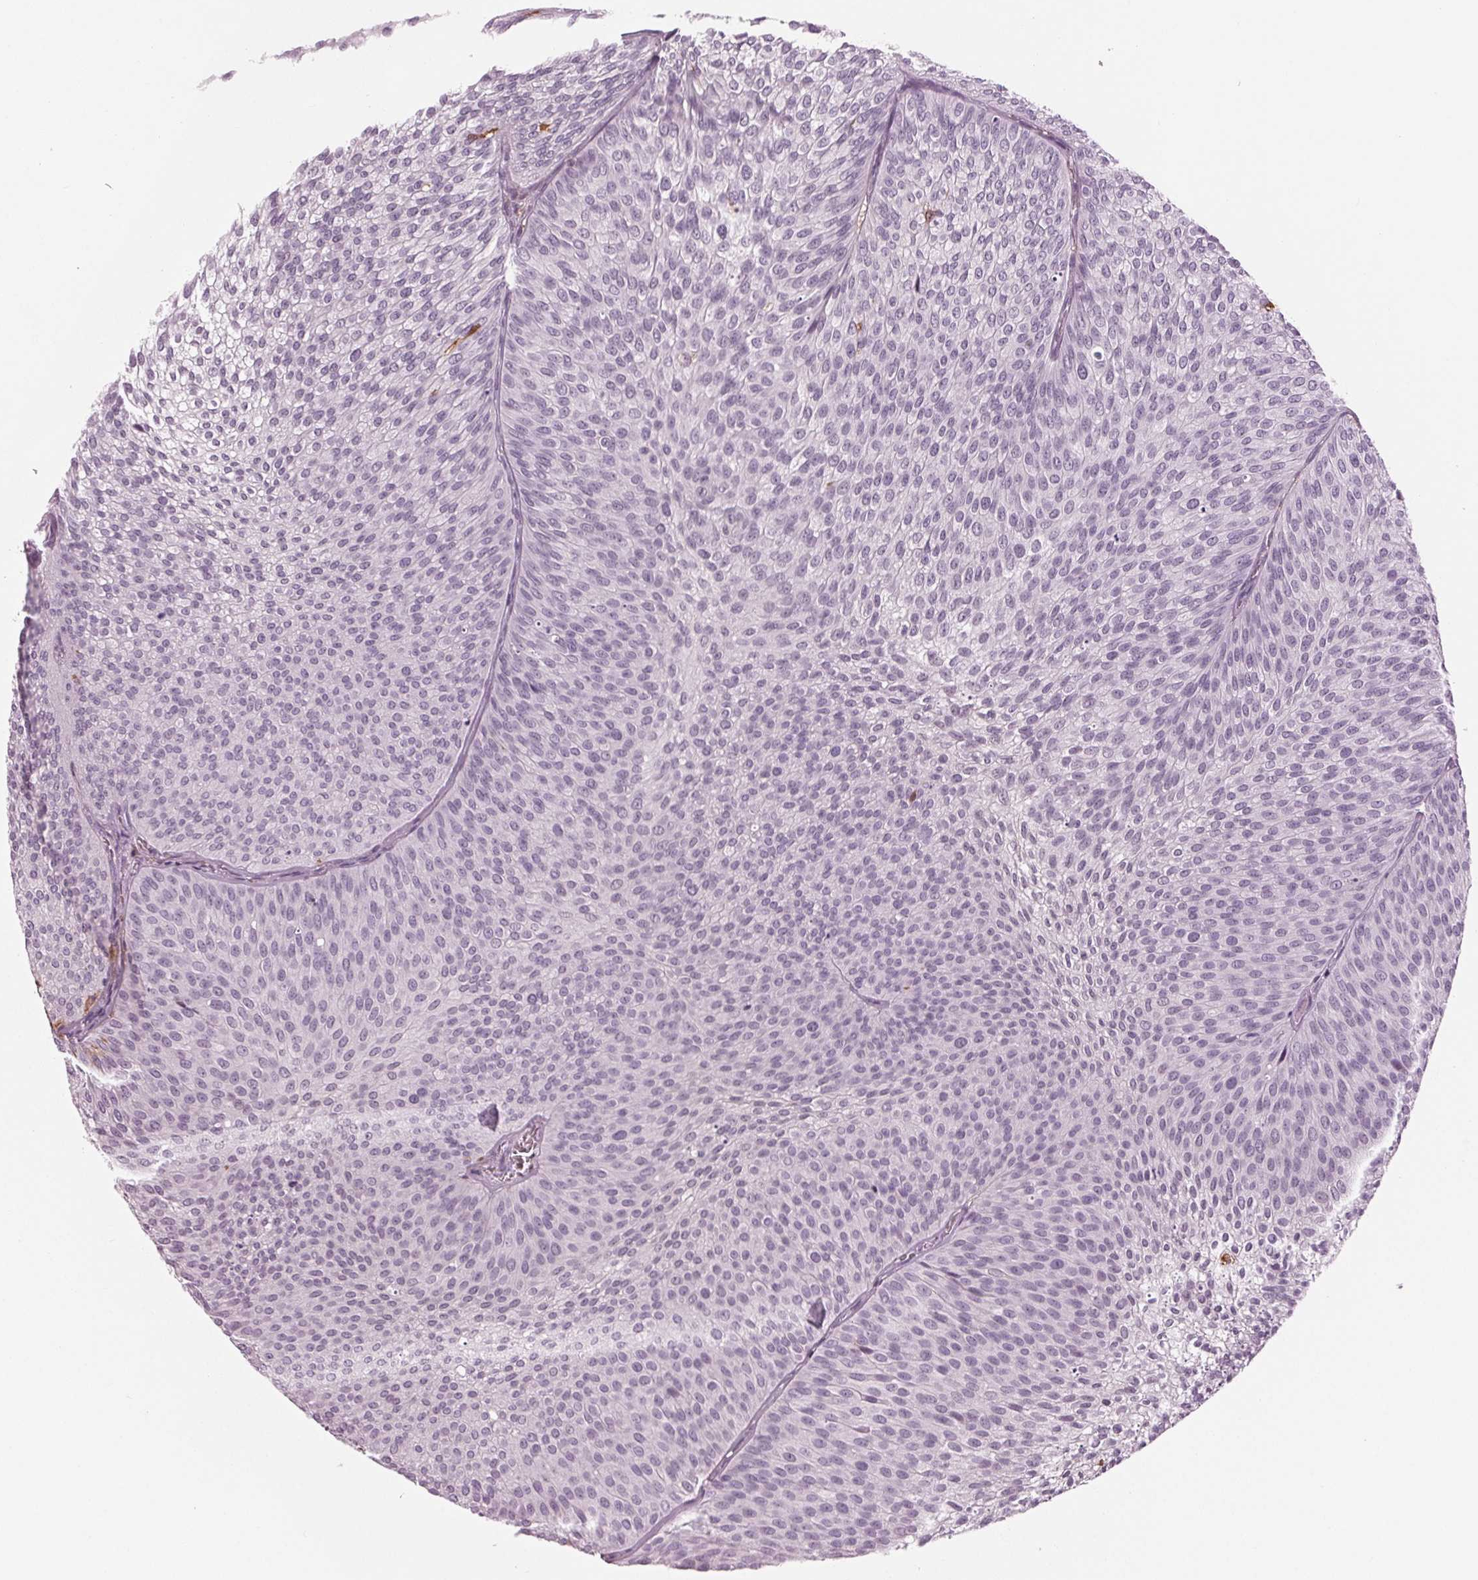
{"staining": {"intensity": "negative", "quantity": "none", "location": "none"}, "tissue": "urothelial cancer", "cell_type": "Tumor cells", "image_type": "cancer", "snomed": [{"axis": "morphology", "description": "Urothelial carcinoma, Low grade"}, {"axis": "topography", "description": "Urinary bladder"}], "caption": "Immunohistochemistry of urothelial carcinoma (low-grade) demonstrates no staining in tumor cells. The staining was performed using DAB to visualize the protein expression in brown, while the nuclei were stained in blue with hematoxylin (Magnification: 20x).", "gene": "BTLA", "patient": {"sex": "male", "age": 91}}